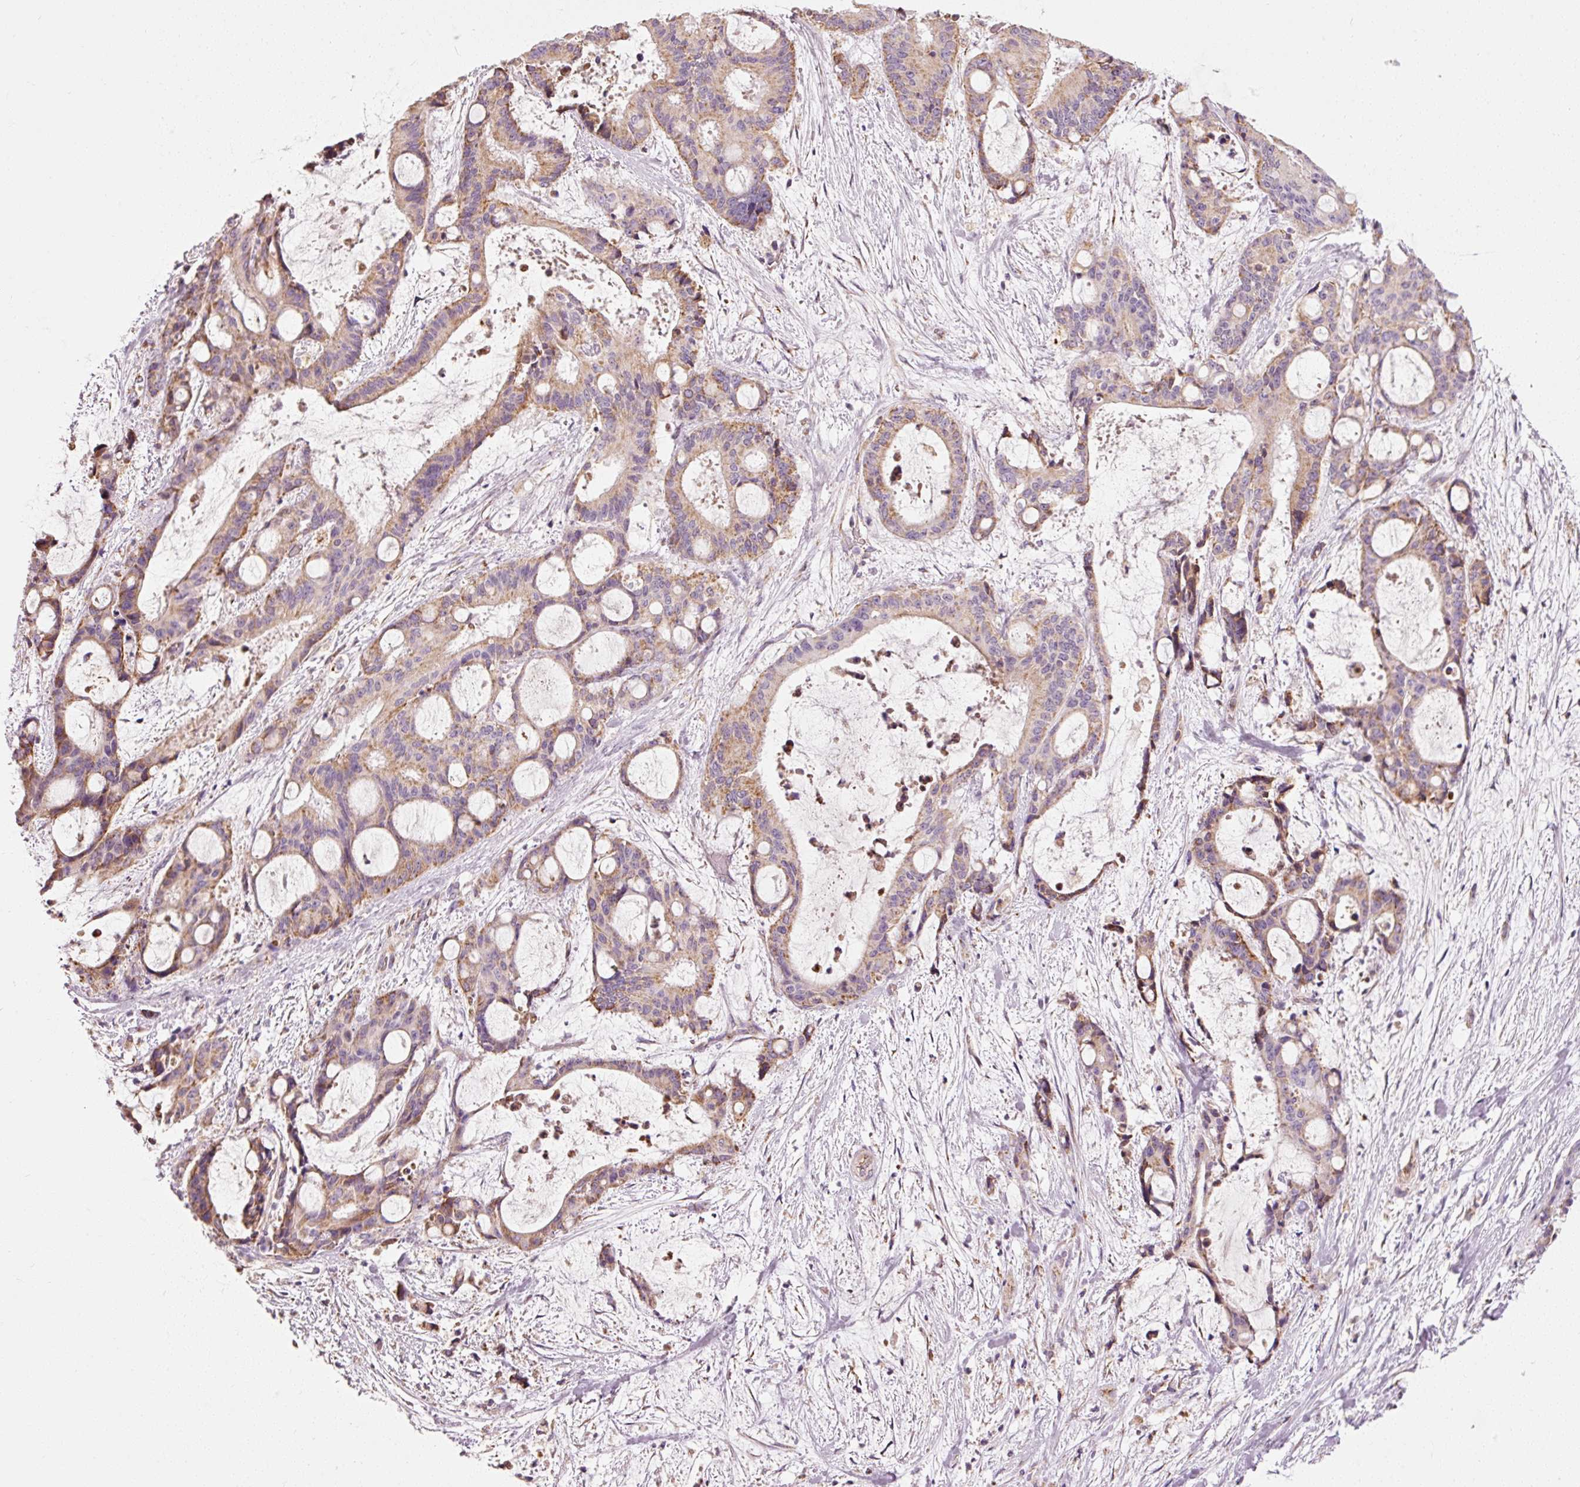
{"staining": {"intensity": "weak", "quantity": "25%-75%", "location": "cytoplasmic/membranous"}, "tissue": "liver cancer", "cell_type": "Tumor cells", "image_type": "cancer", "snomed": [{"axis": "morphology", "description": "Normal tissue, NOS"}, {"axis": "morphology", "description": "Cholangiocarcinoma"}, {"axis": "topography", "description": "Liver"}, {"axis": "topography", "description": "Peripheral nerve tissue"}], "caption": "Weak cytoplasmic/membranous protein positivity is appreciated in about 25%-75% of tumor cells in liver cholangiocarcinoma.", "gene": "NDUFB4", "patient": {"sex": "female", "age": 73}}